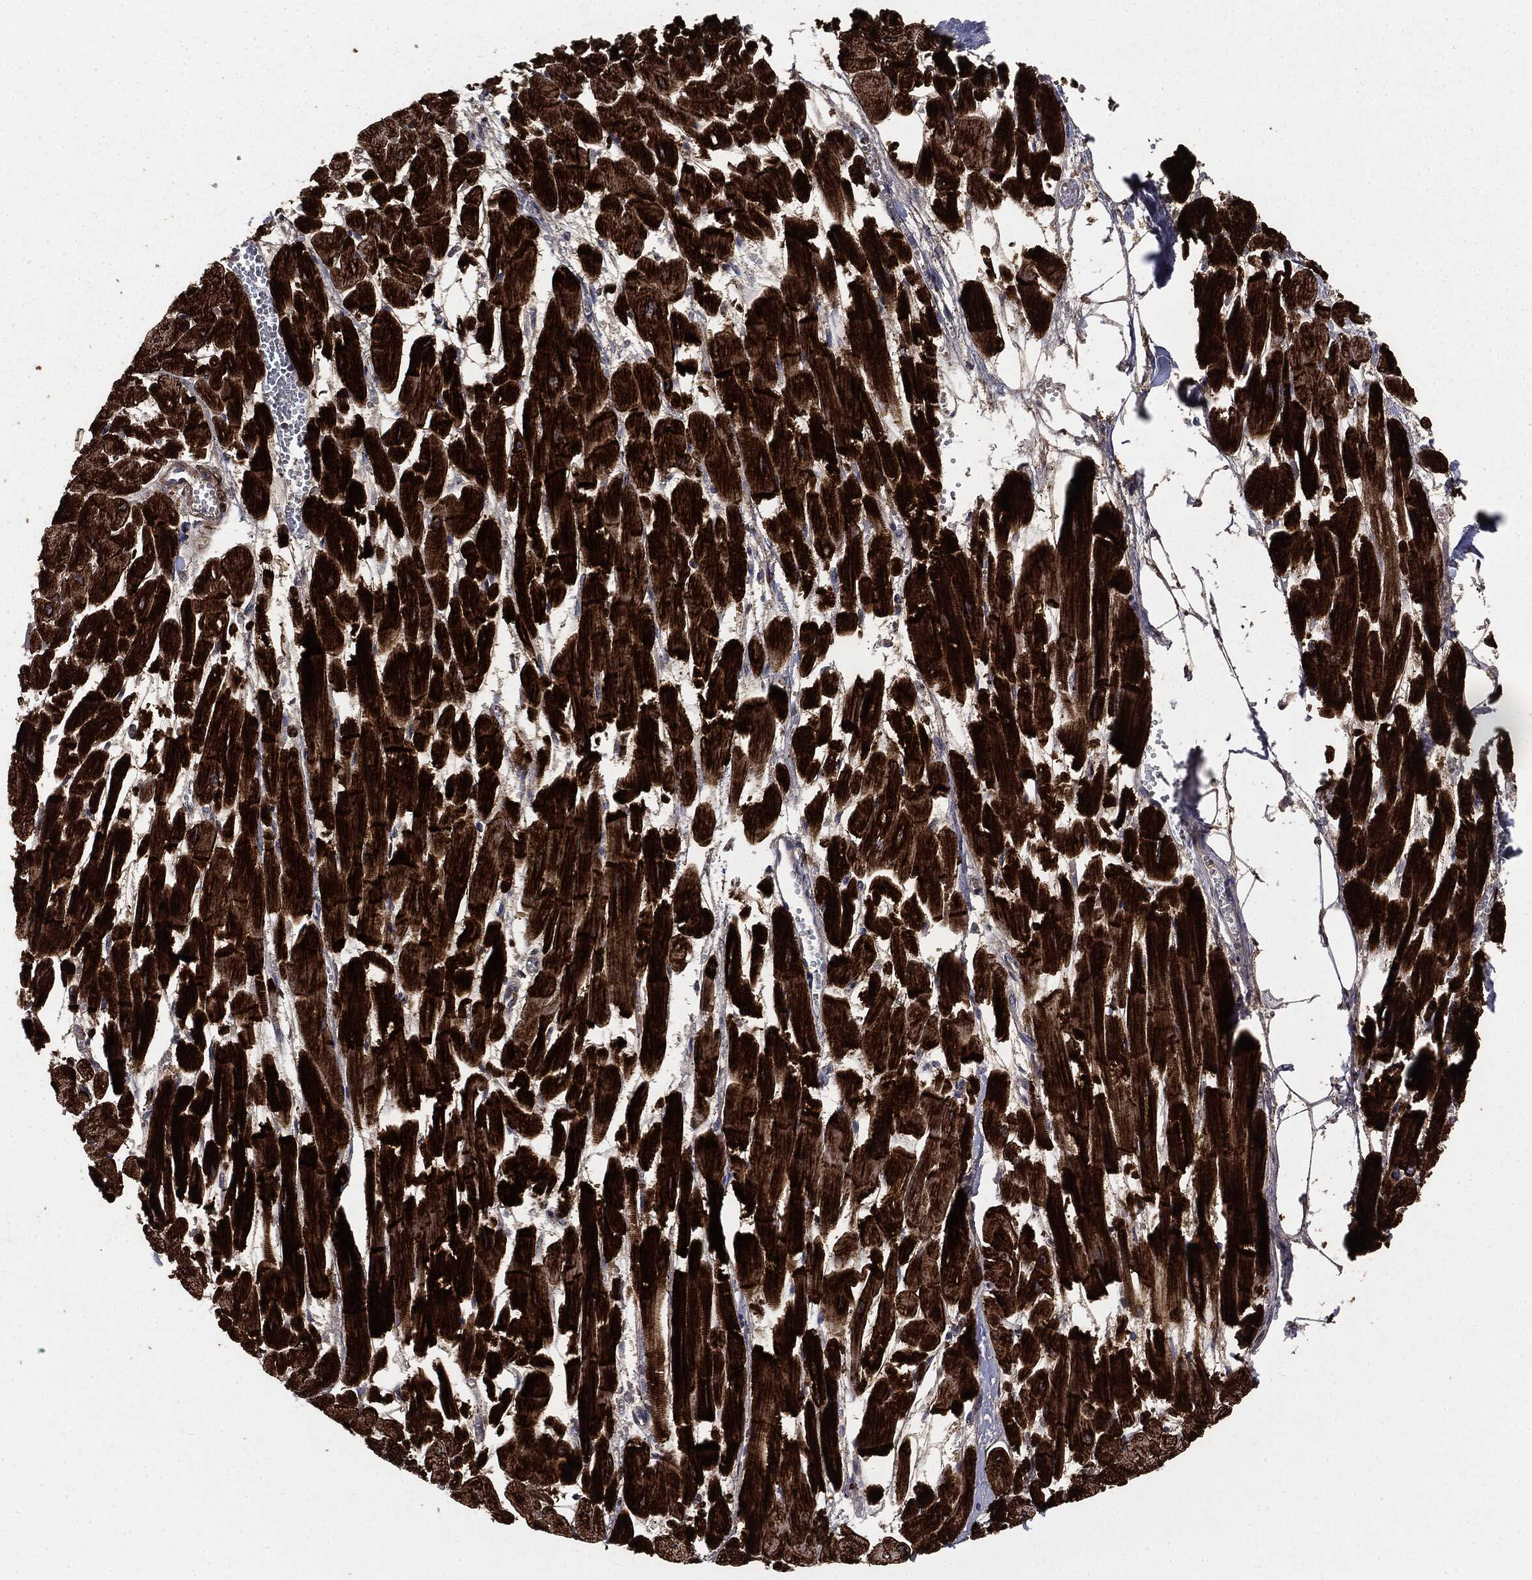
{"staining": {"intensity": "strong", "quantity": ">75%", "location": "cytoplasmic/membranous"}, "tissue": "heart muscle", "cell_type": "Cardiomyocytes", "image_type": "normal", "snomed": [{"axis": "morphology", "description": "Normal tissue, NOS"}, {"axis": "topography", "description": "Heart"}], "caption": "Protein staining of benign heart muscle shows strong cytoplasmic/membranous staining in approximately >75% of cardiomyocytes.", "gene": "PLOD3", "patient": {"sex": "female", "age": 52}}